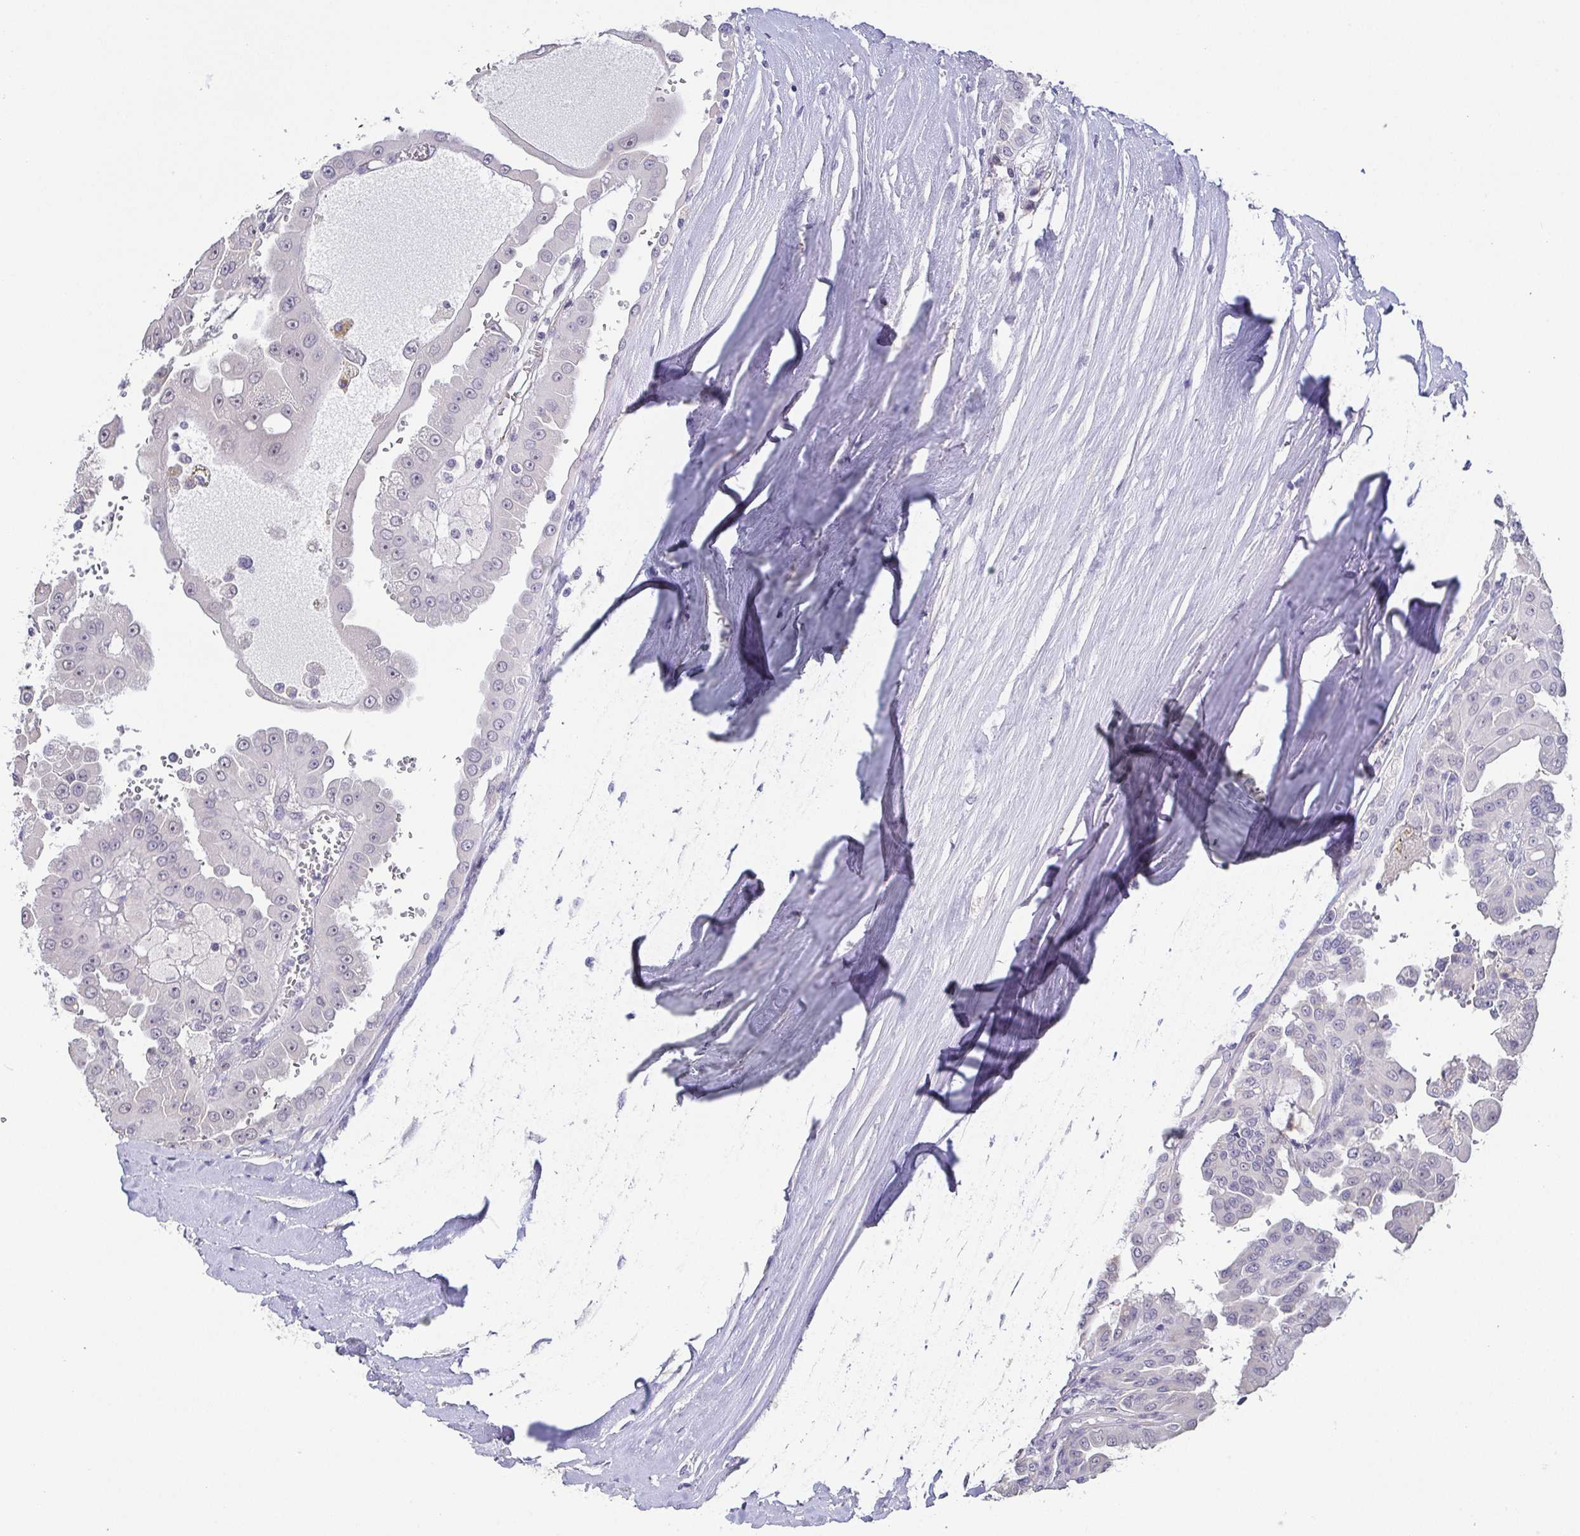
{"staining": {"intensity": "negative", "quantity": "none", "location": "none"}, "tissue": "renal cancer", "cell_type": "Tumor cells", "image_type": "cancer", "snomed": [{"axis": "morphology", "description": "Adenocarcinoma, NOS"}, {"axis": "topography", "description": "Kidney"}], "caption": "DAB (3,3'-diaminobenzidine) immunohistochemical staining of renal cancer (adenocarcinoma) displays no significant positivity in tumor cells.", "gene": "NEFH", "patient": {"sex": "male", "age": 58}}